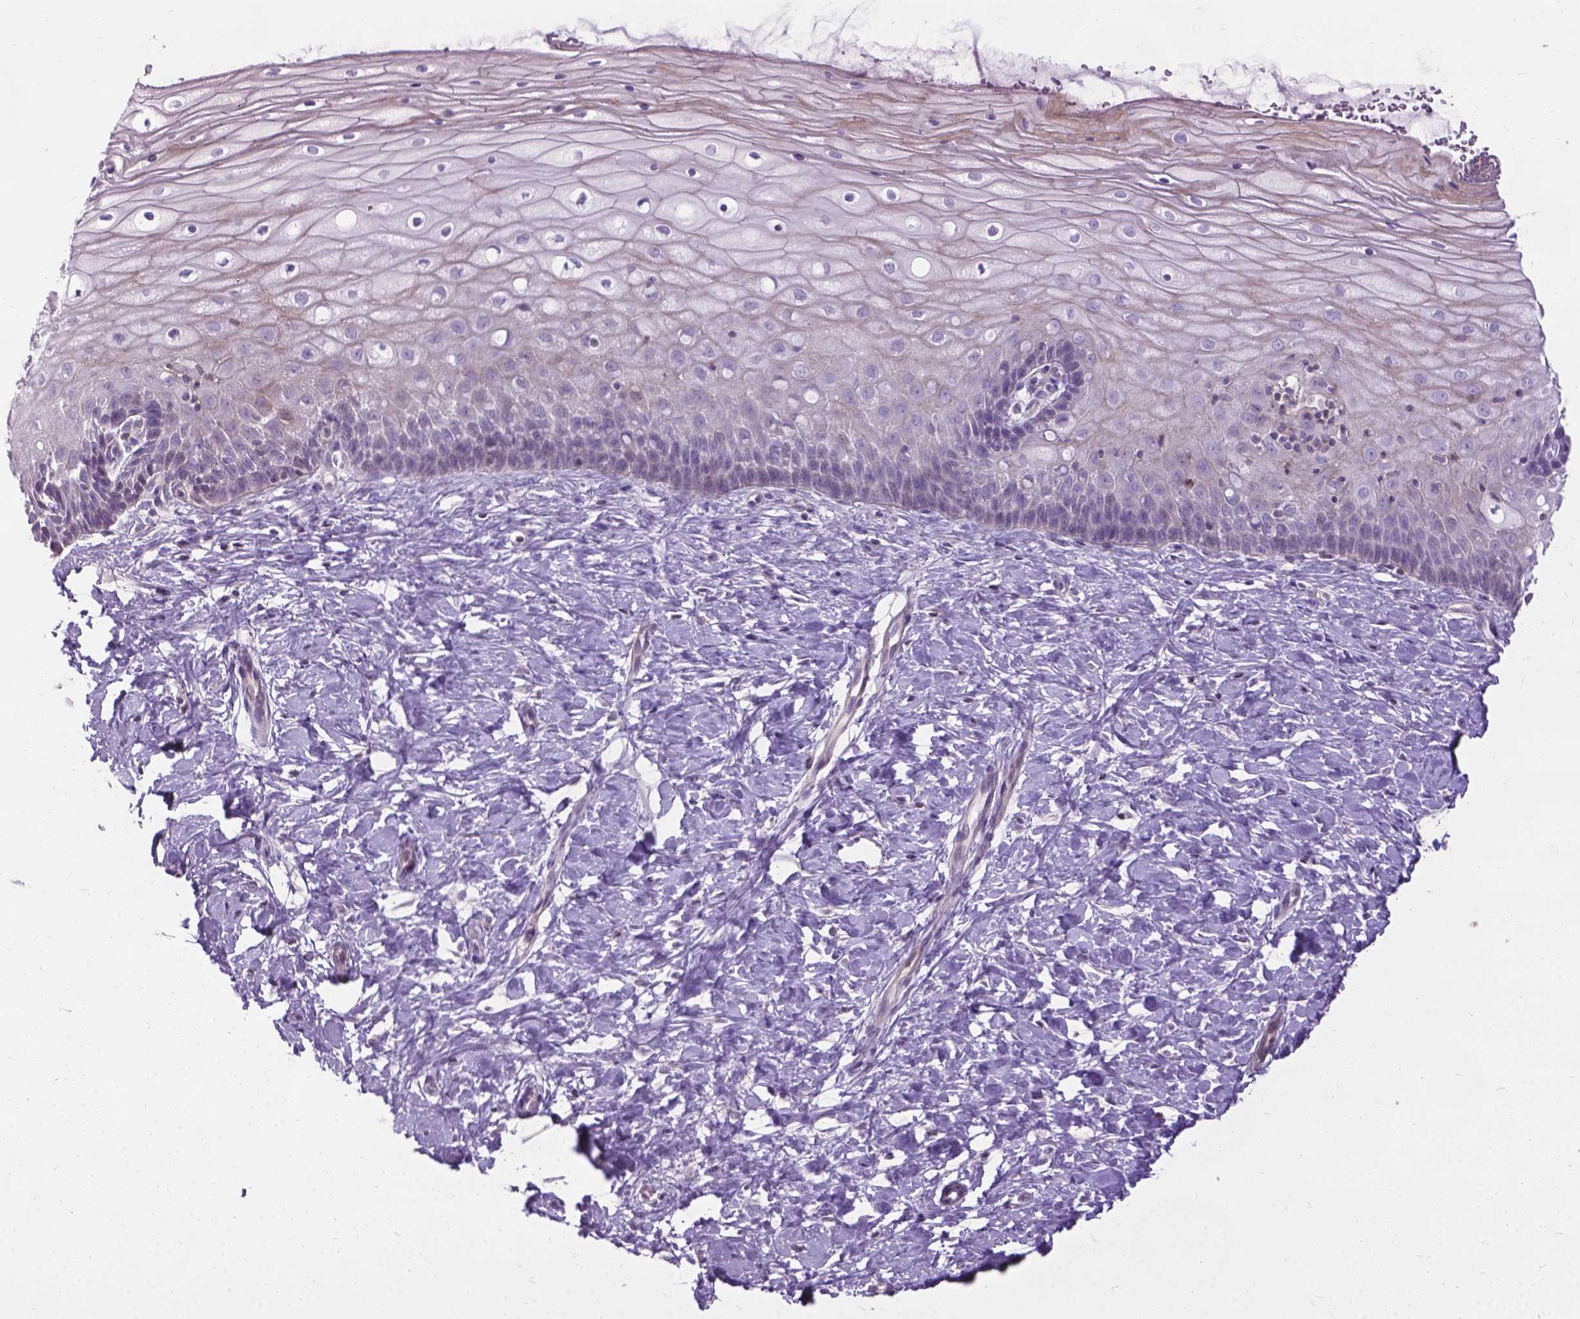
{"staining": {"intensity": "negative", "quantity": "none", "location": "none"}, "tissue": "cervix", "cell_type": "Glandular cells", "image_type": "normal", "snomed": [{"axis": "morphology", "description": "Normal tissue, NOS"}, {"axis": "topography", "description": "Cervix"}], "caption": "Micrograph shows no protein expression in glandular cells of normal cervix. (Immunohistochemistry (ihc), brightfield microscopy, high magnification).", "gene": "JAK3", "patient": {"sex": "female", "age": 37}}